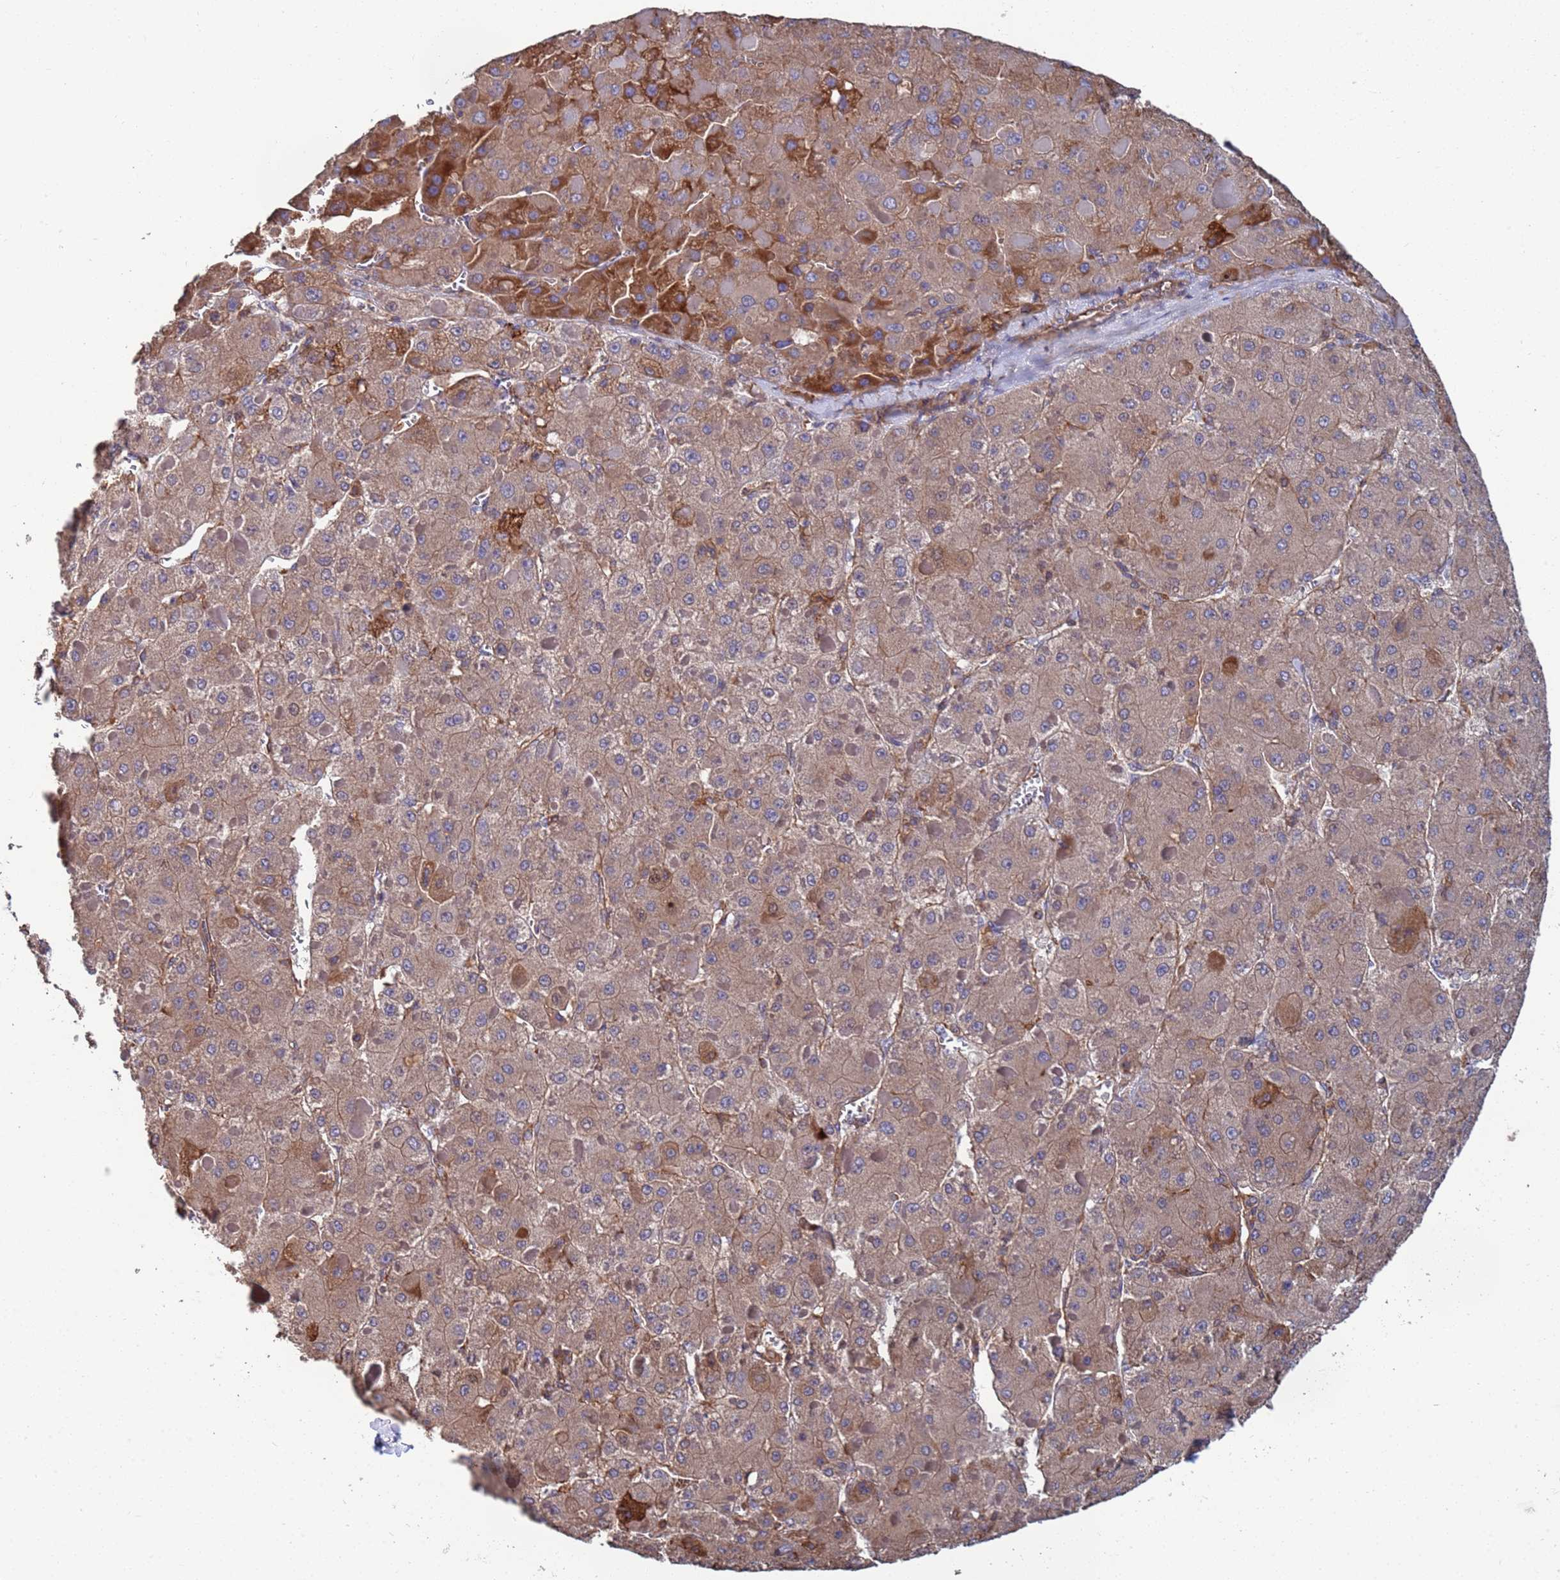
{"staining": {"intensity": "moderate", "quantity": ">75%", "location": "cytoplasmic/membranous"}, "tissue": "liver cancer", "cell_type": "Tumor cells", "image_type": "cancer", "snomed": [{"axis": "morphology", "description": "Carcinoma, Hepatocellular, NOS"}, {"axis": "topography", "description": "Liver"}], "caption": "High-power microscopy captured an immunohistochemistry (IHC) photomicrograph of liver cancer (hepatocellular carcinoma), revealing moderate cytoplasmic/membranous staining in approximately >75% of tumor cells.", "gene": "PYCR1", "patient": {"sex": "female", "age": 73}}